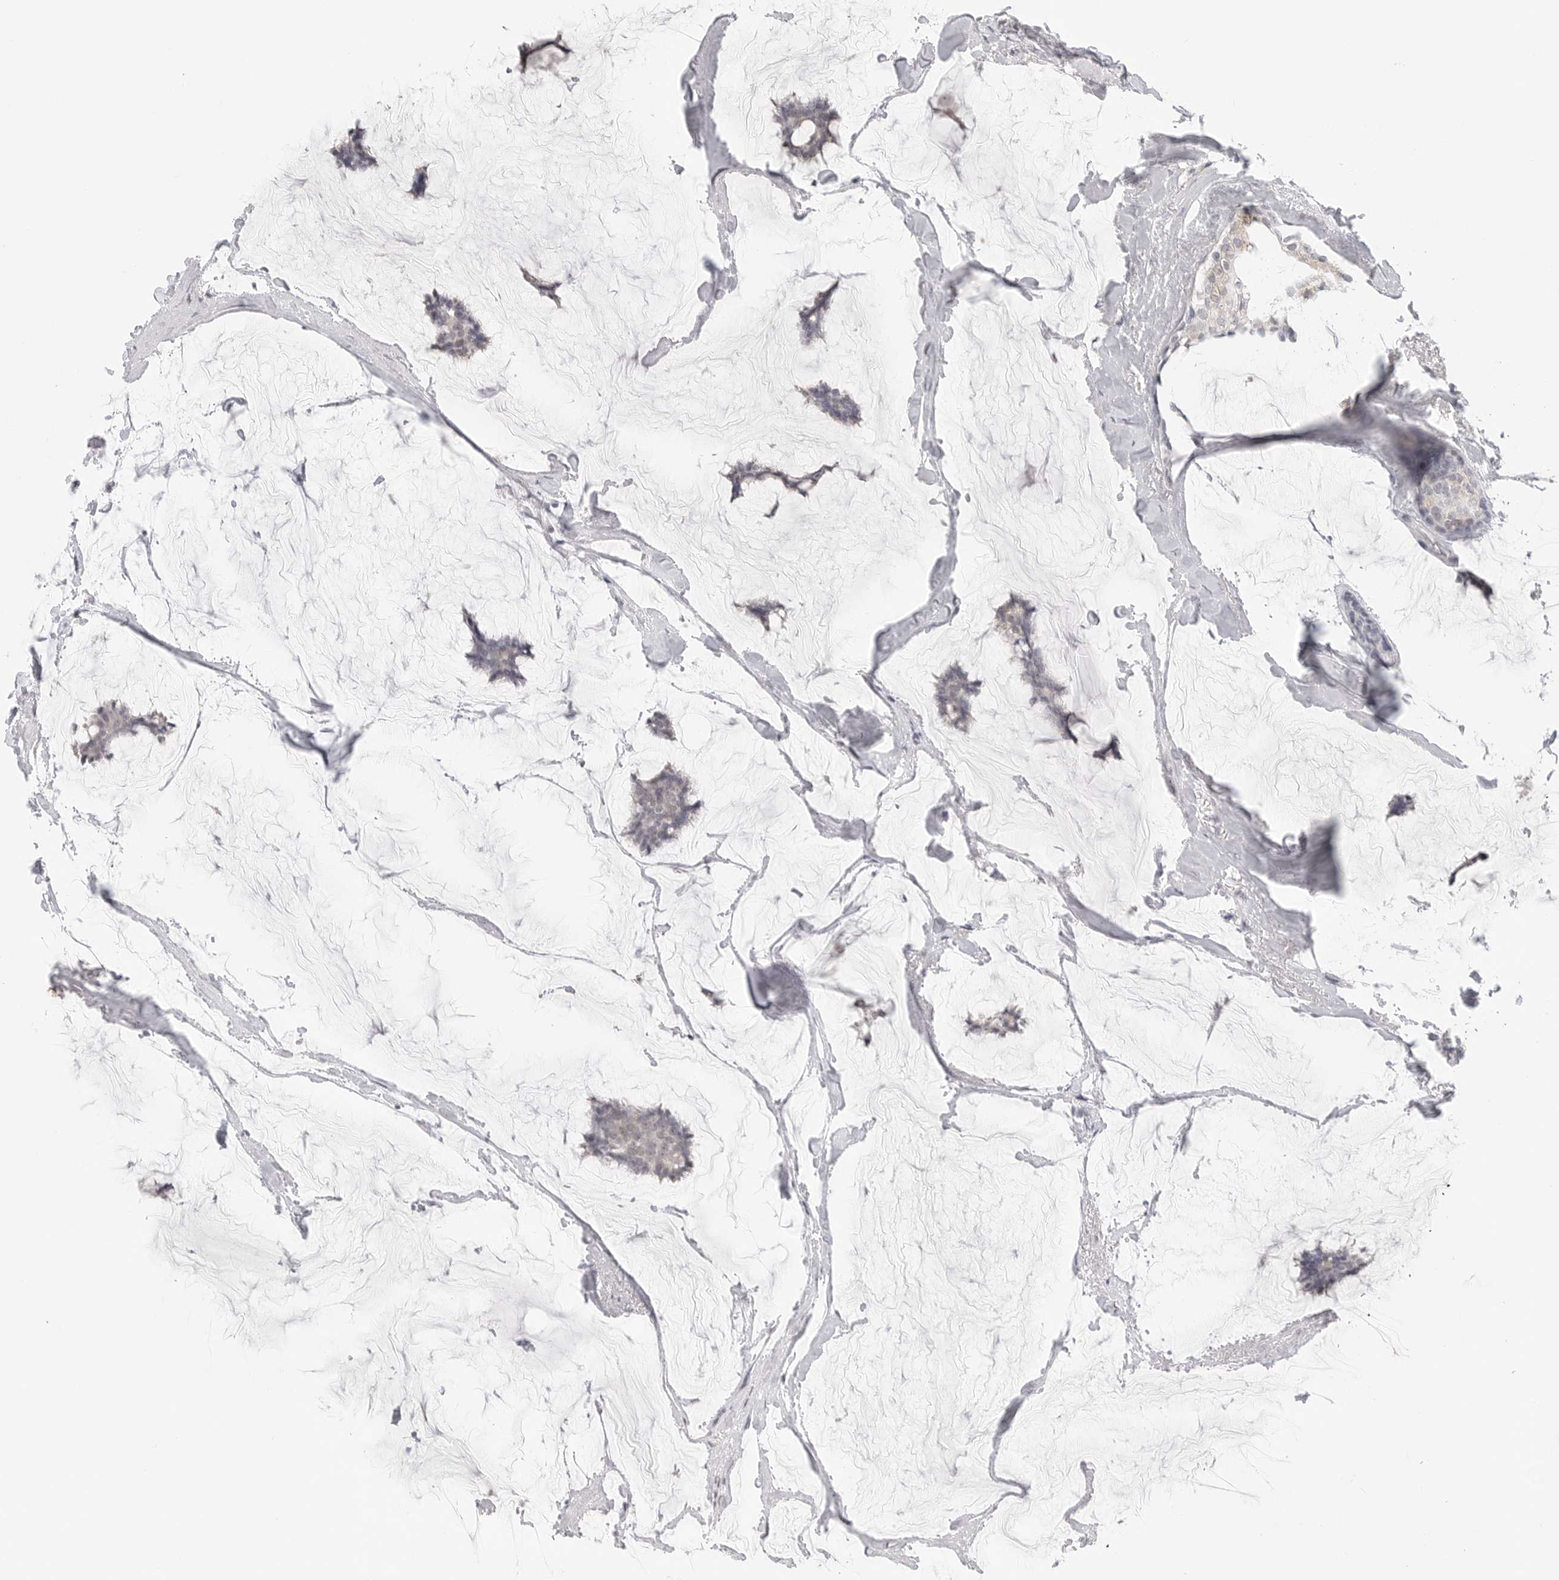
{"staining": {"intensity": "negative", "quantity": "none", "location": "none"}, "tissue": "breast cancer", "cell_type": "Tumor cells", "image_type": "cancer", "snomed": [{"axis": "morphology", "description": "Duct carcinoma"}, {"axis": "topography", "description": "Breast"}], "caption": "This micrograph is of invasive ductal carcinoma (breast) stained with IHC to label a protein in brown with the nuclei are counter-stained blue. There is no staining in tumor cells. The staining is performed using DAB (3,3'-diaminobenzidine) brown chromogen with nuclei counter-stained in using hematoxylin.", "gene": "KLK11", "patient": {"sex": "female", "age": 93}}